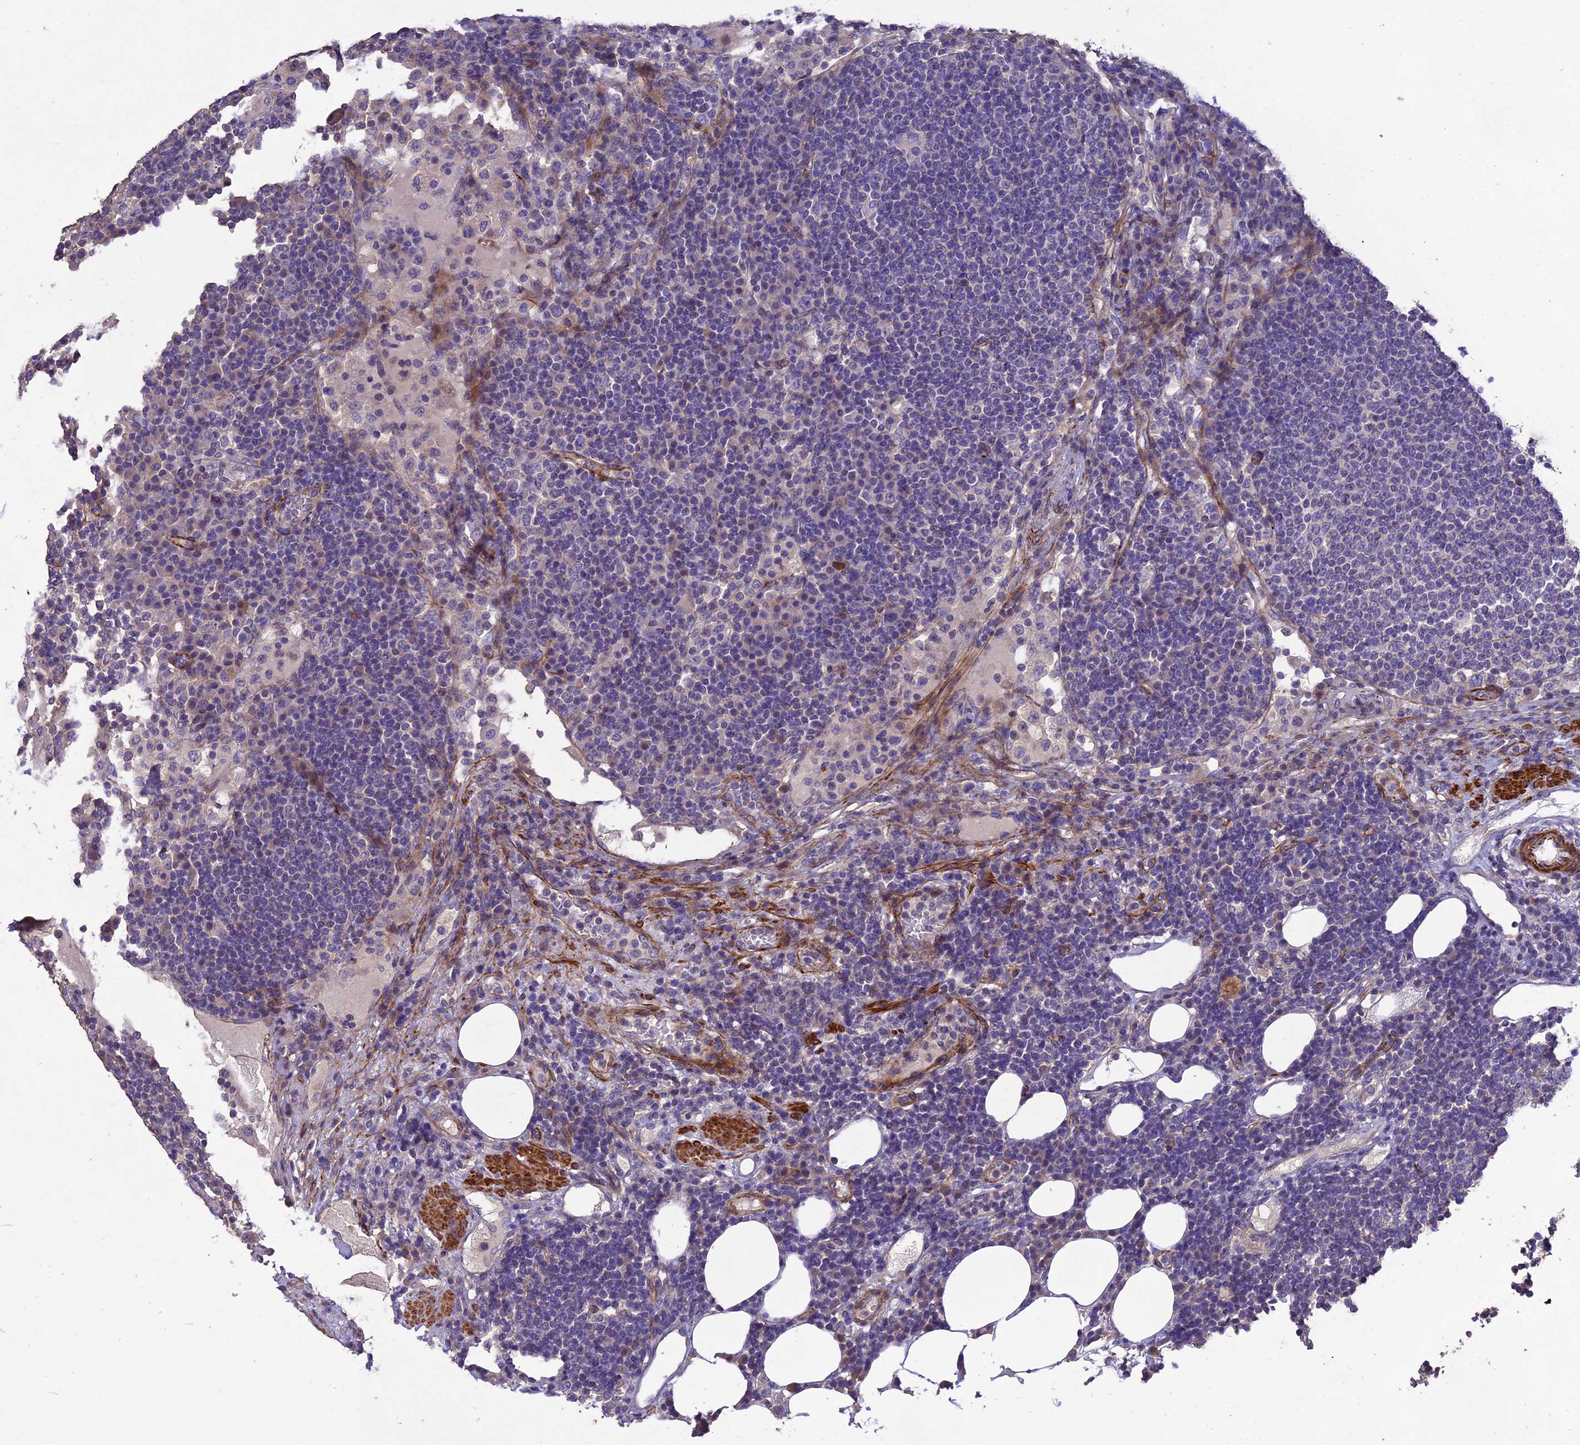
{"staining": {"intensity": "weak", "quantity": "<25%", "location": "cytoplasmic/membranous,nuclear"}, "tissue": "lymph node", "cell_type": "Non-germinal center cells", "image_type": "normal", "snomed": [{"axis": "morphology", "description": "Normal tissue, NOS"}, {"axis": "topography", "description": "Lymph node"}], "caption": "Immunohistochemistry photomicrograph of normal lymph node stained for a protein (brown), which exhibits no staining in non-germinal center cells. (DAB (3,3'-diaminobenzidine) immunohistochemistry, high magnification).", "gene": "CLUH", "patient": {"sex": "female", "age": 53}}